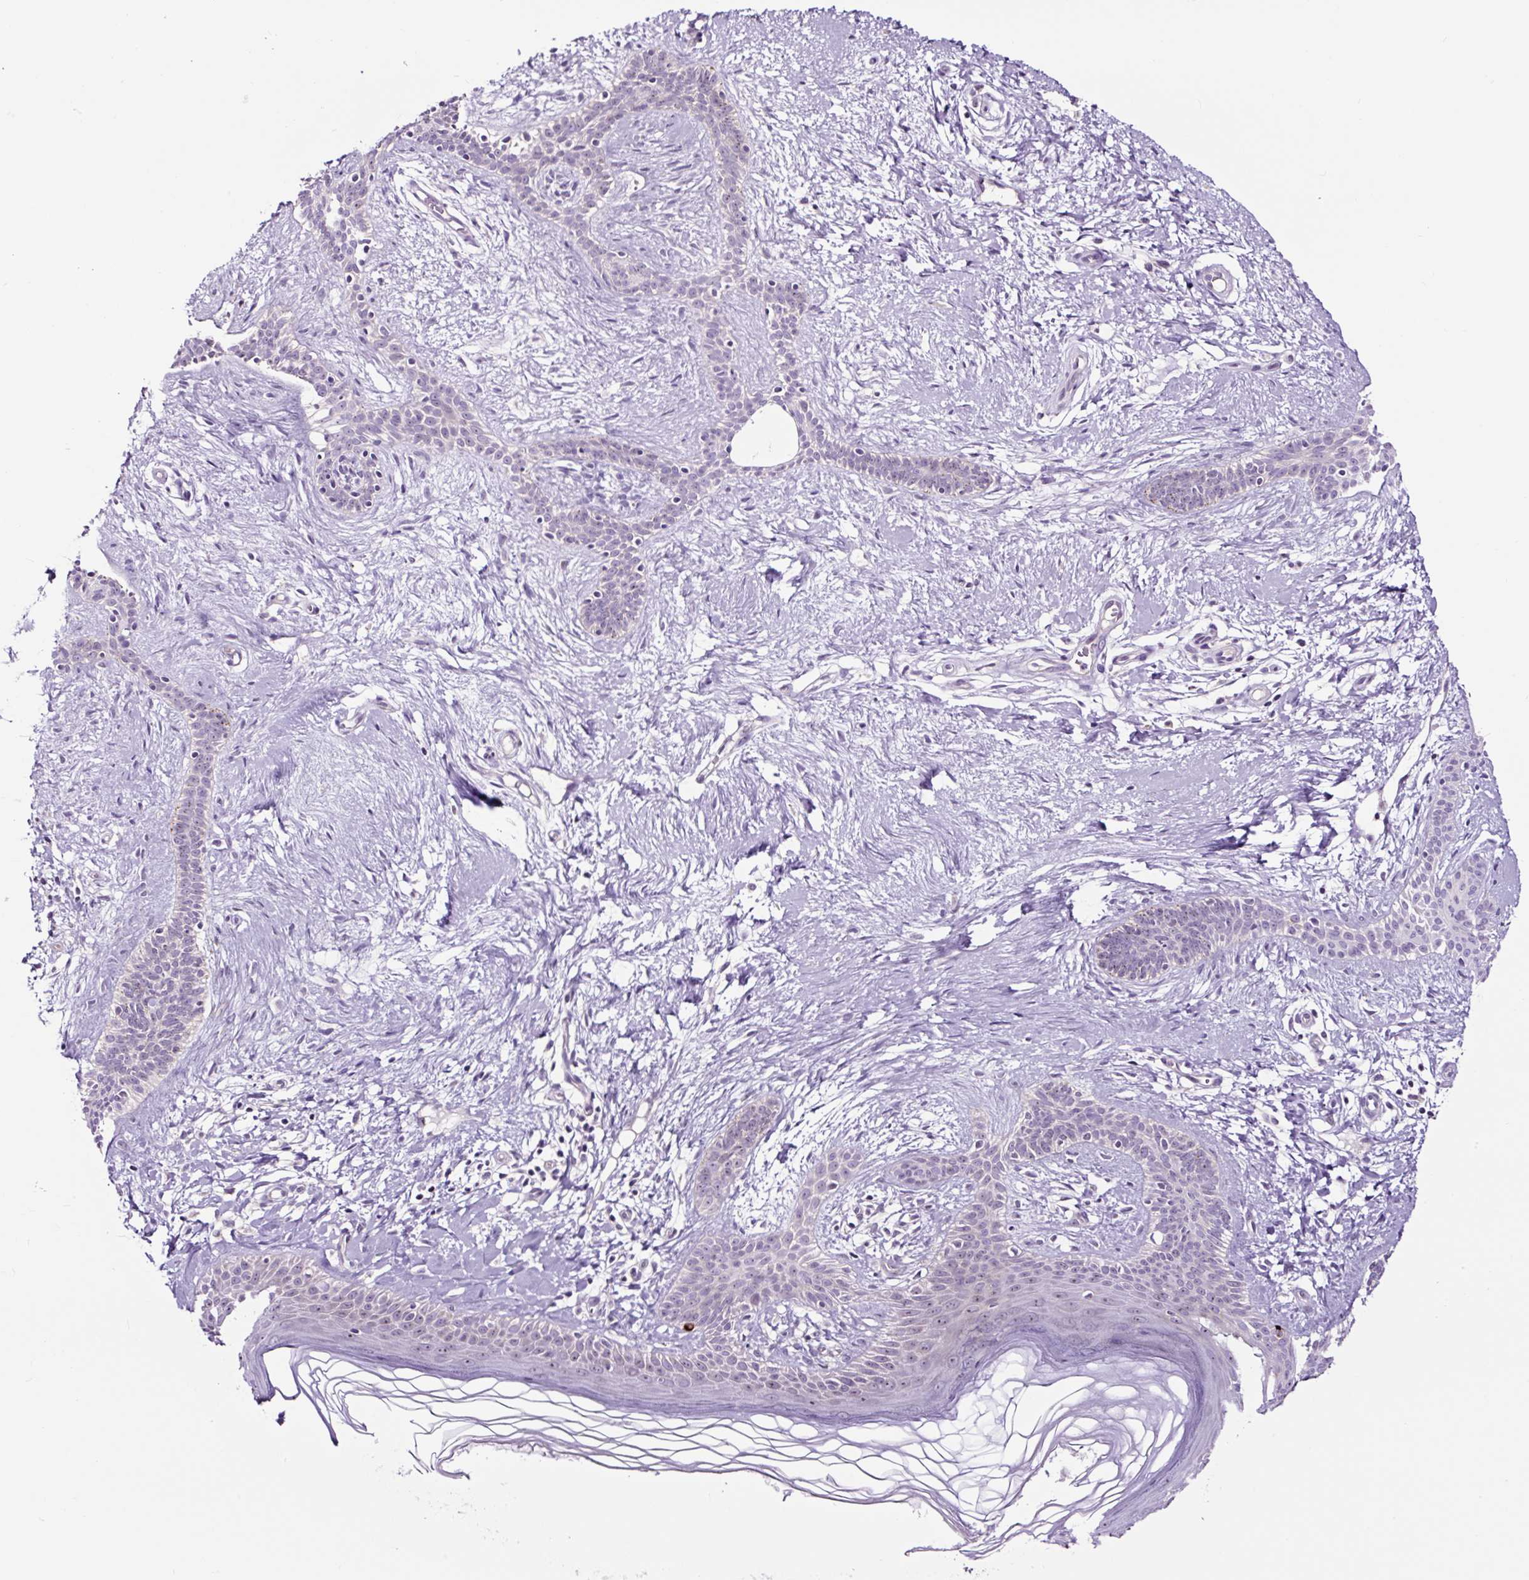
{"staining": {"intensity": "negative", "quantity": "none", "location": "none"}, "tissue": "skin cancer", "cell_type": "Tumor cells", "image_type": "cancer", "snomed": [{"axis": "morphology", "description": "Basal cell carcinoma"}, {"axis": "topography", "description": "Skin"}], "caption": "The histopathology image exhibits no staining of tumor cells in skin cancer.", "gene": "NOM1", "patient": {"sex": "male", "age": 78}}